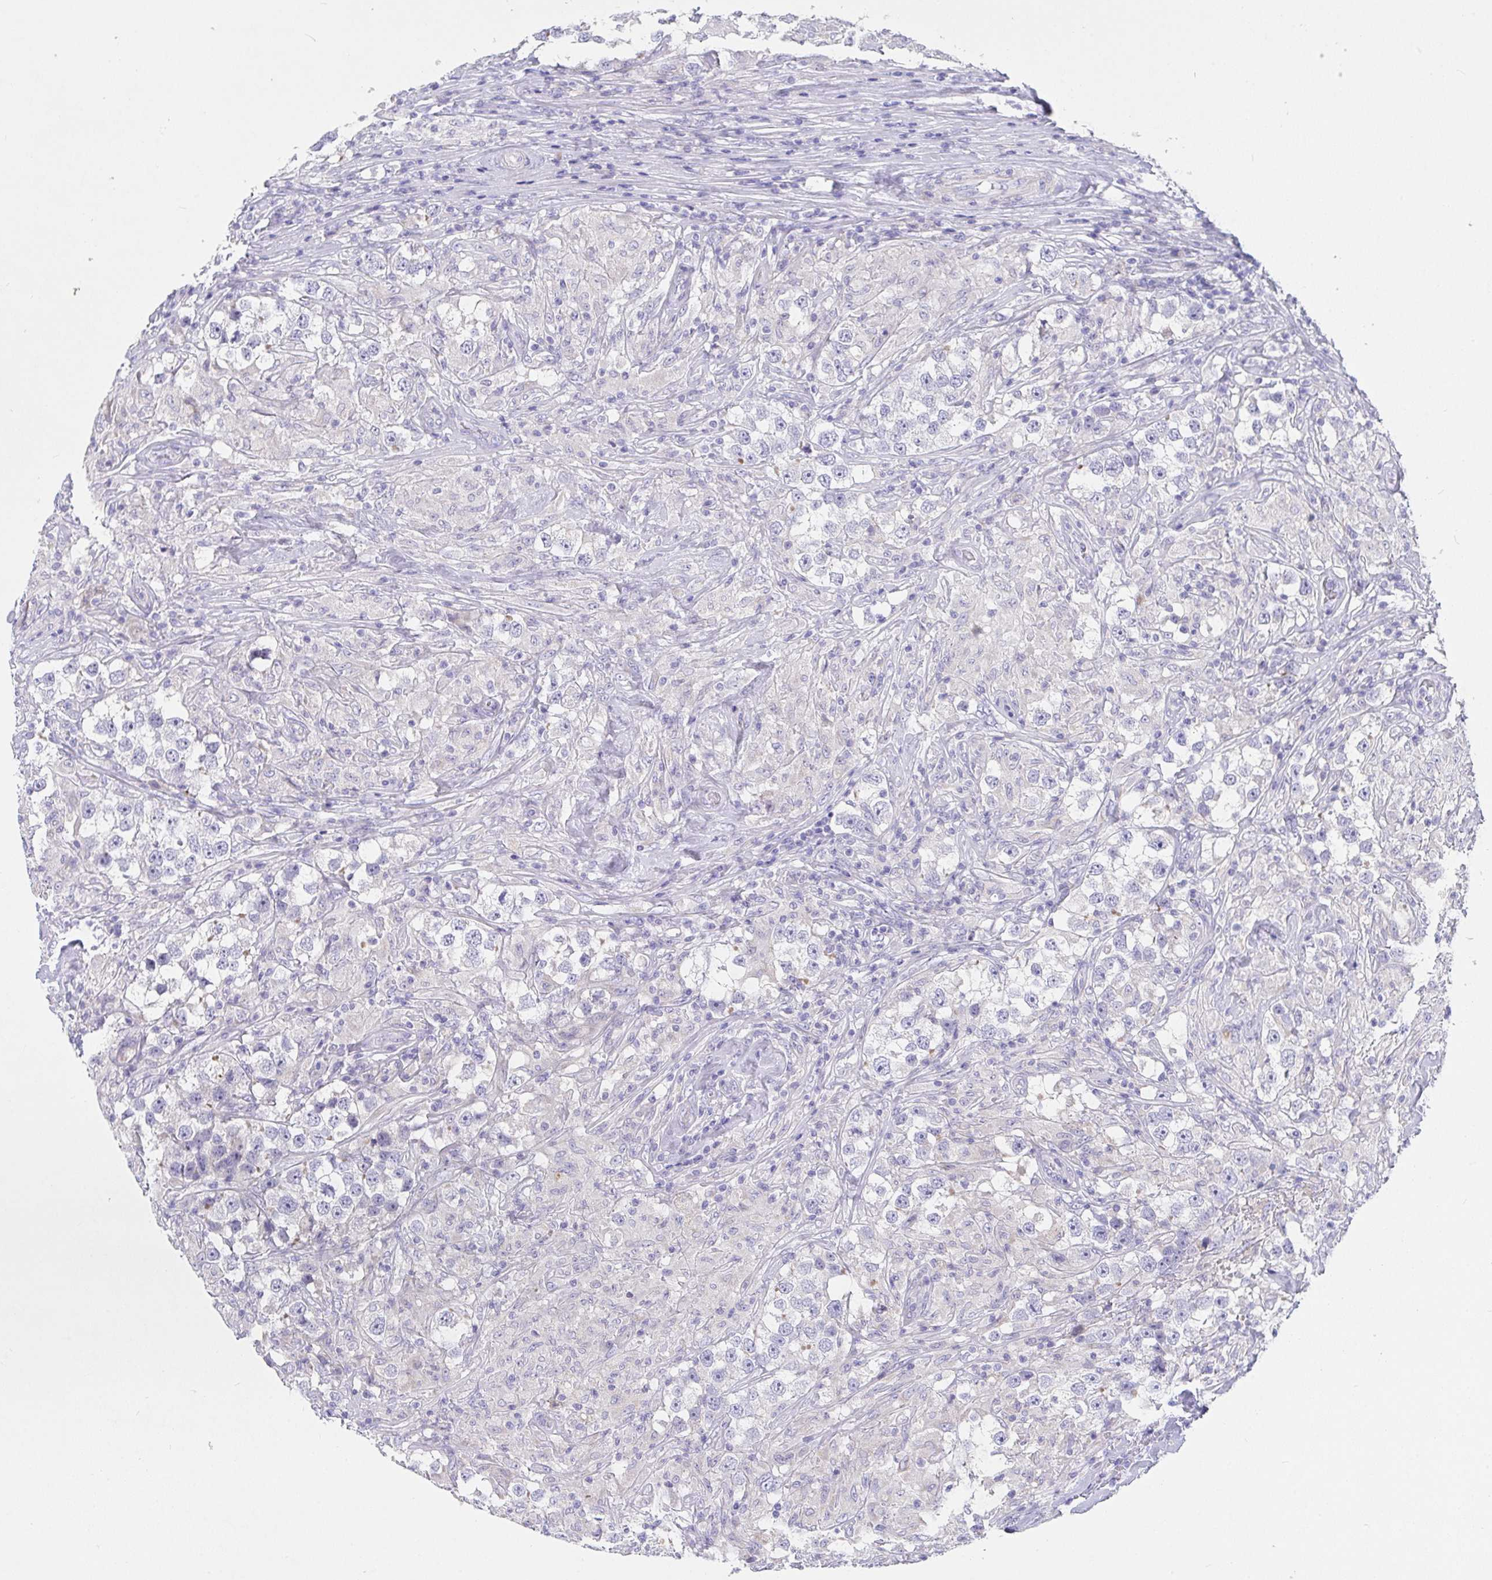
{"staining": {"intensity": "negative", "quantity": "none", "location": "none"}, "tissue": "testis cancer", "cell_type": "Tumor cells", "image_type": "cancer", "snomed": [{"axis": "morphology", "description": "Seminoma, NOS"}, {"axis": "topography", "description": "Testis"}], "caption": "DAB (3,3'-diaminobenzidine) immunohistochemical staining of testis cancer (seminoma) exhibits no significant expression in tumor cells.", "gene": "ZNF561", "patient": {"sex": "male", "age": 46}}